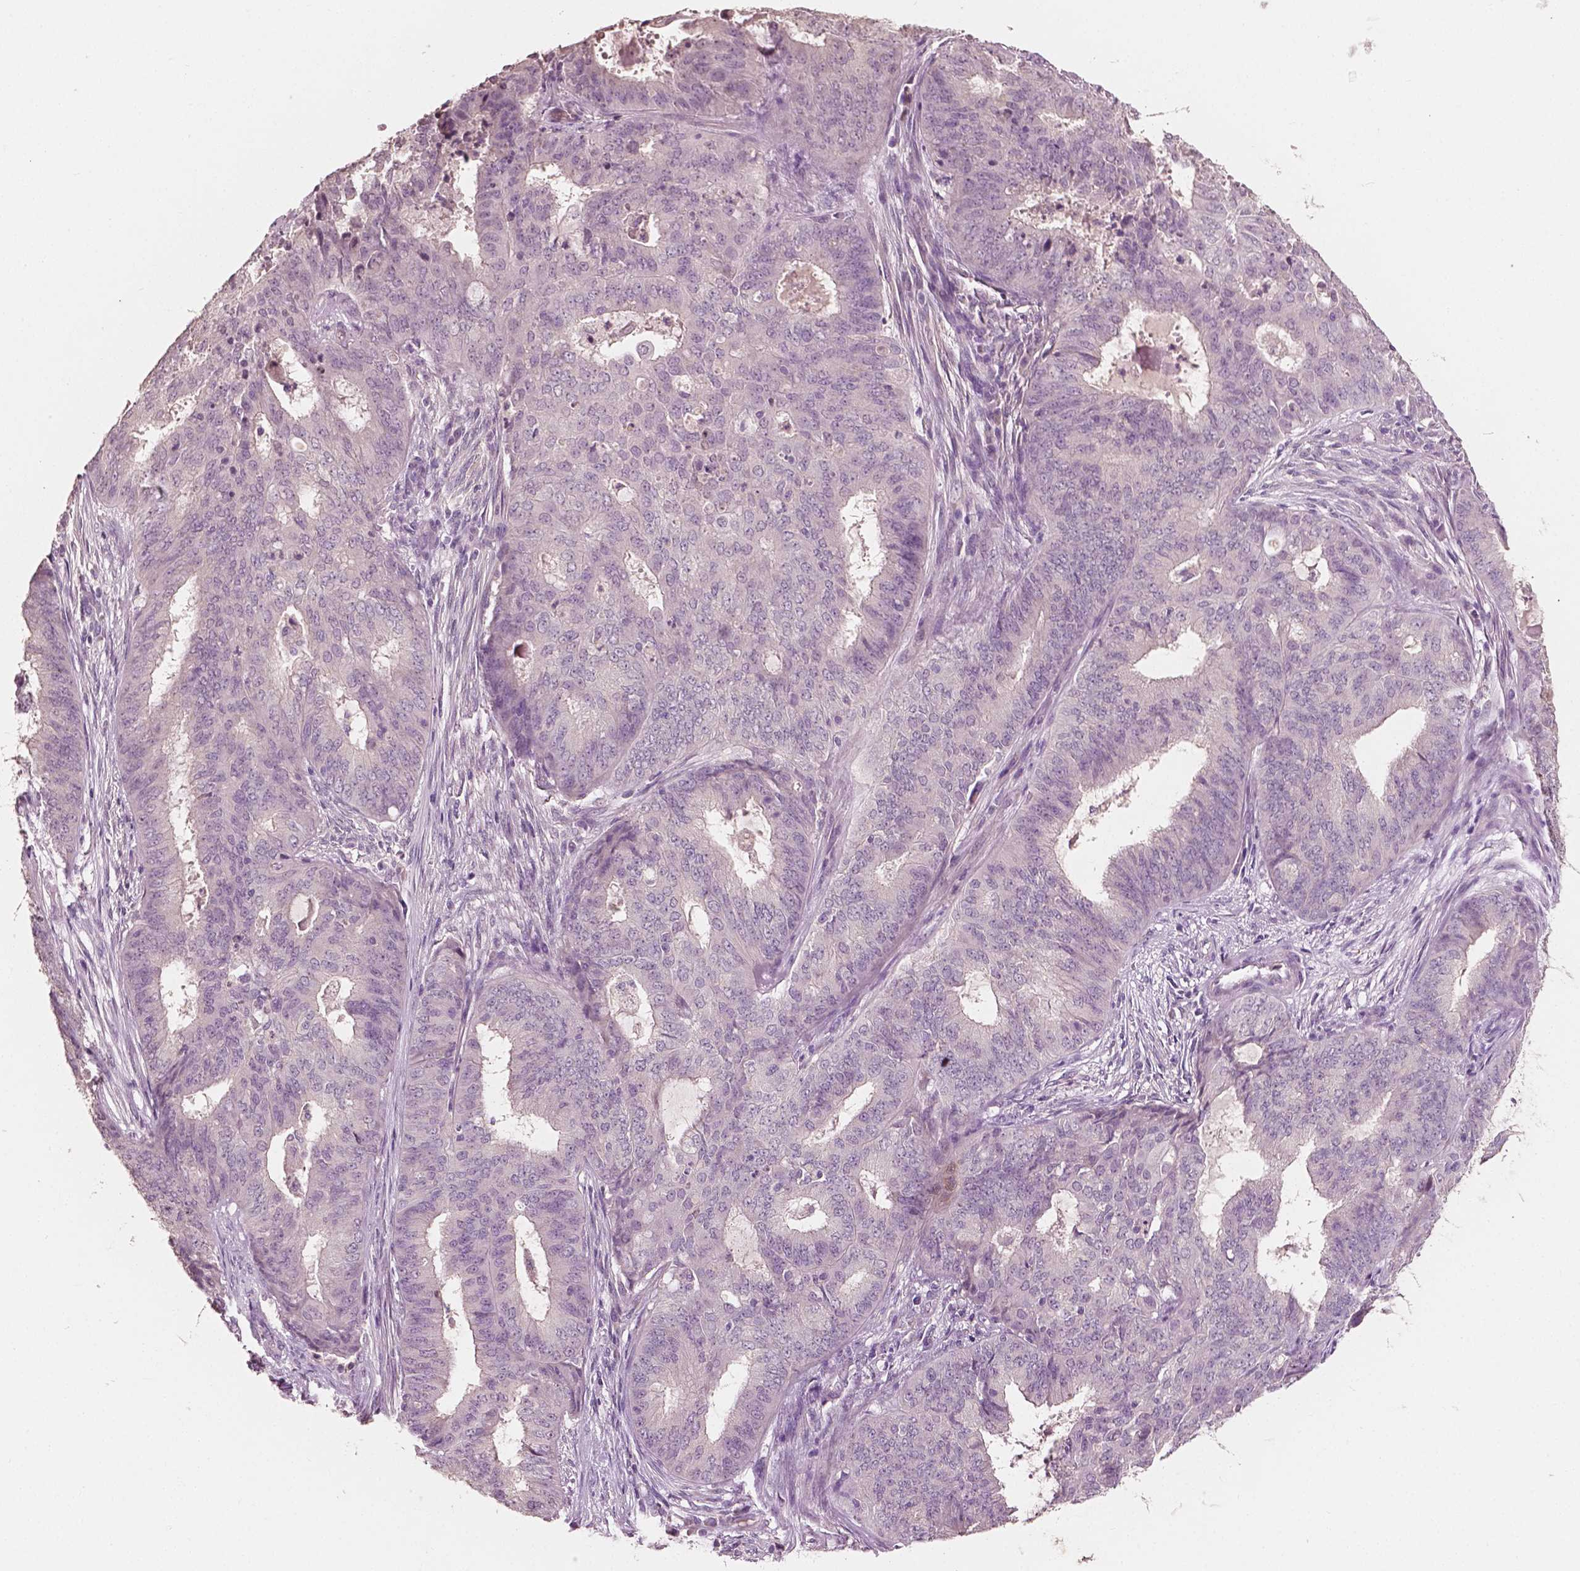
{"staining": {"intensity": "weak", "quantity": "<25%", "location": "cytoplasmic/membranous"}, "tissue": "endometrial cancer", "cell_type": "Tumor cells", "image_type": "cancer", "snomed": [{"axis": "morphology", "description": "Adenocarcinoma, NOS"}, {"axis": "topography", "description": "Endometrium"}], "caption": "High power microscopy histopathology image of an immunohistochemistry (IHC) micrograph of adenocarcinoma (endometrial), revealing no significant staining in tumor cells. (Brightfield microscopy of DAB IHC at high magnification).", "gene": "PLA2R1", "patient": {"sex": "female", "age": 62}}